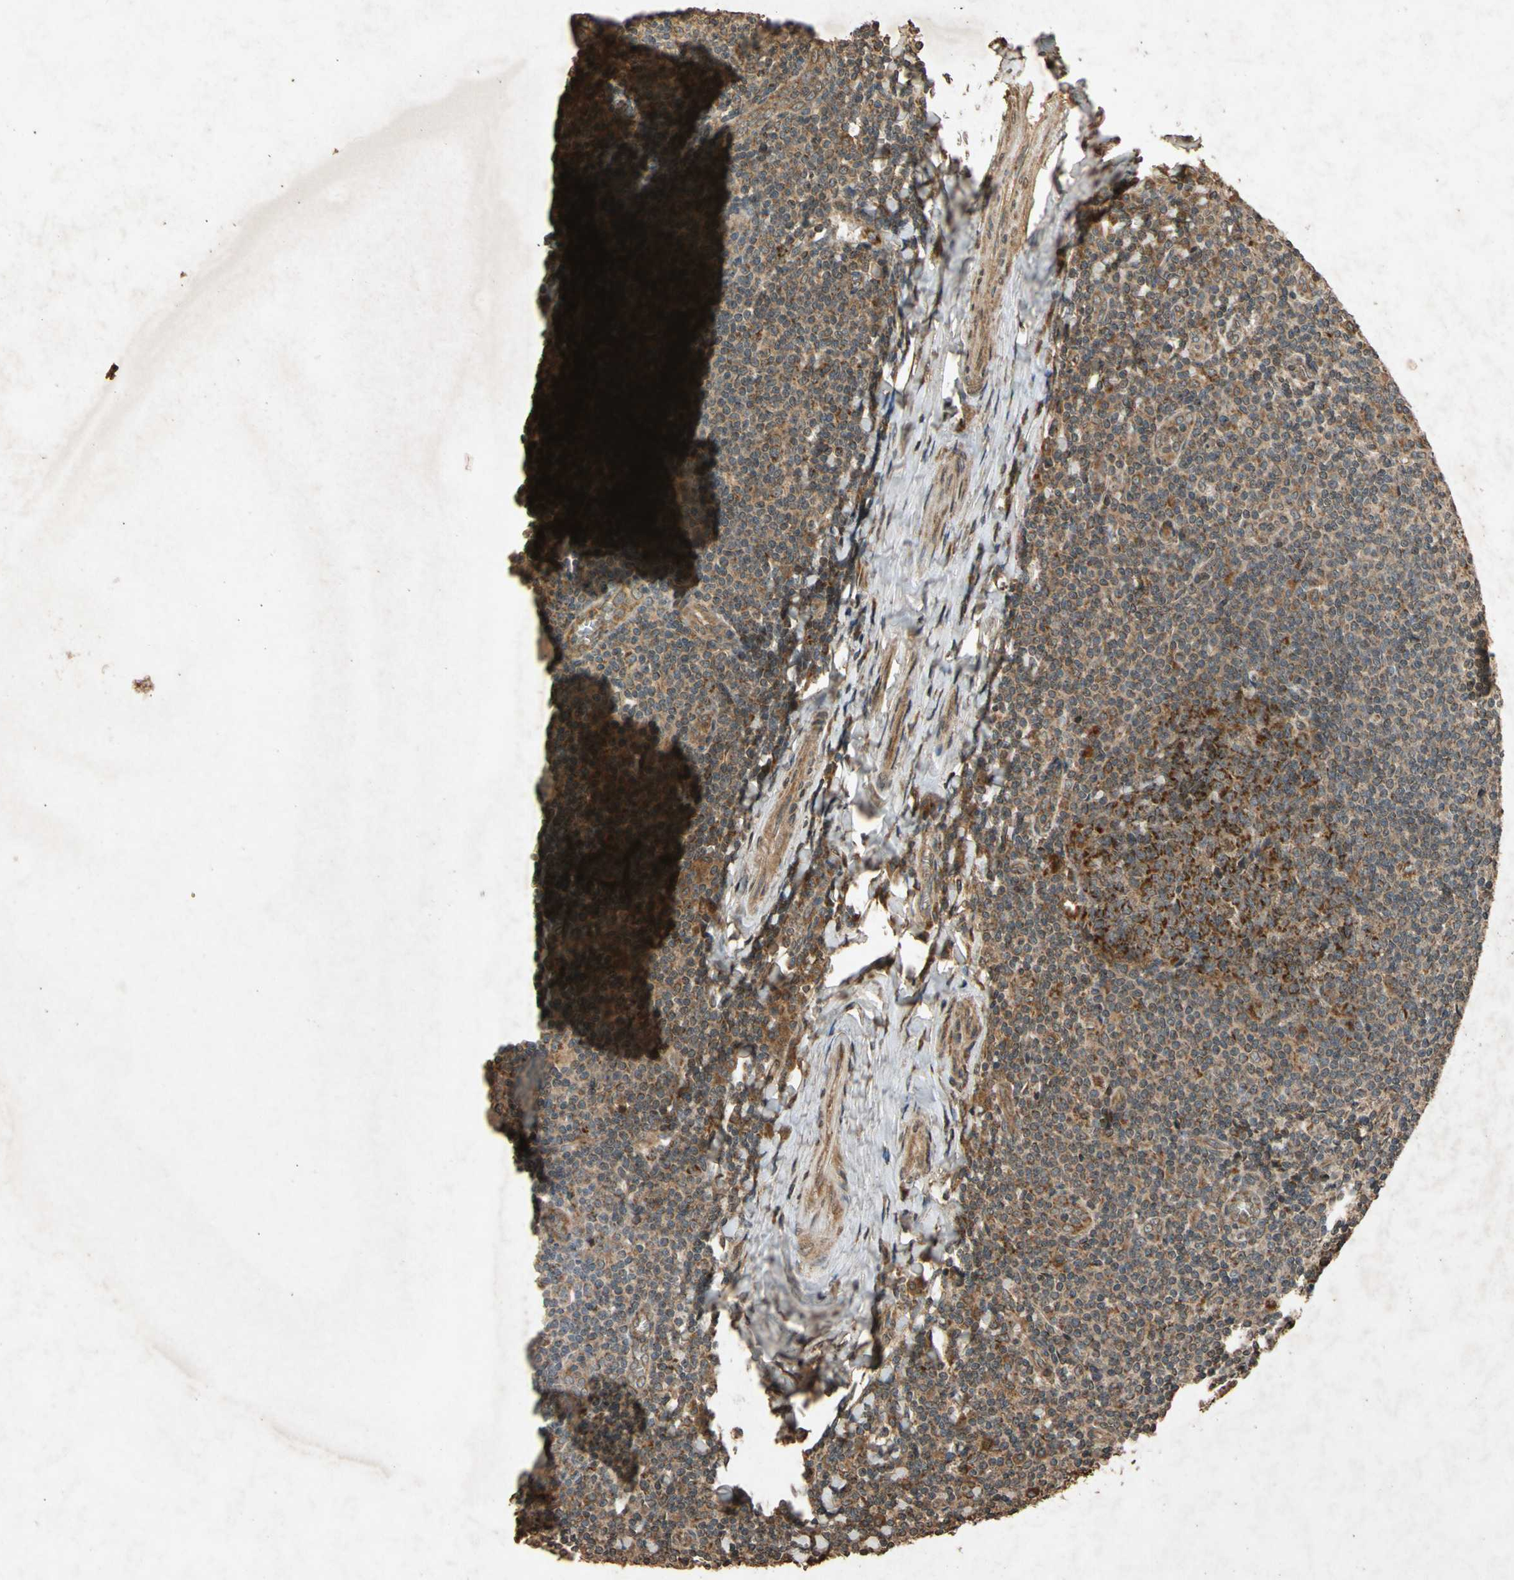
{"staining": {"intensity": "strong", "quantity": ">75%", "location": "cytoplasmic/membranous"}, "tissue": "tonsil", "cell_type": "Germinal center cells", "image_type": "normal", "snomed": [{"axis": "morphology", "description": "Normal tissue, NOS"}, {"axis": "topography", "description": "Tonsil"}], "caption": "Unremarkable tonsil exhibits strong cytoplasmic/membranous staining in about >75% of germinal center cells, visualized by immunohistochemistry. (Brightfield microscopy of DAB IHC at high magnification).", "gene": "TXN2", "patient": {"sex": "male", "age": 31}}